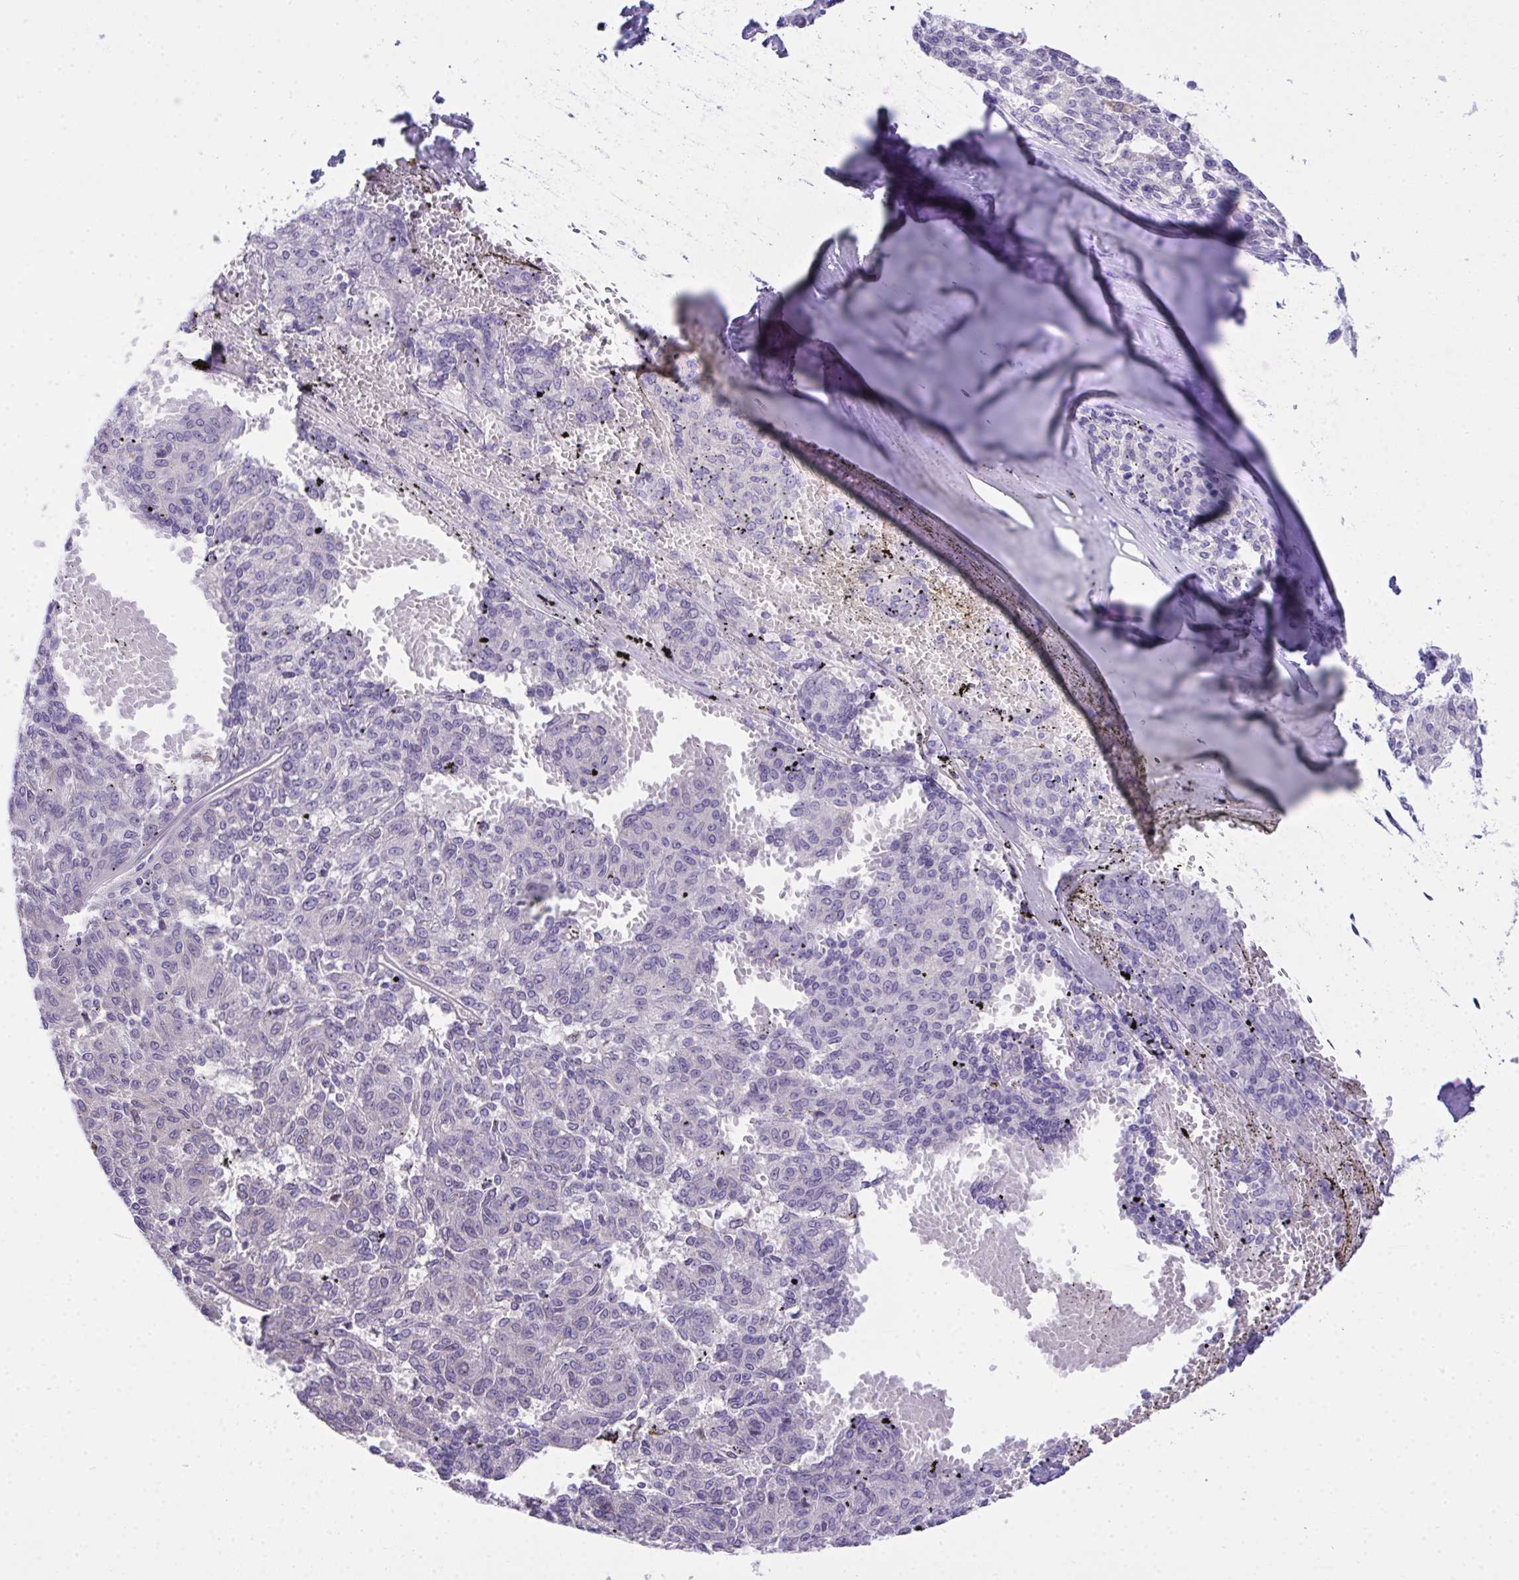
{"staining": {"intensity": "negative", "quantity": "none", "location": "none"}, "tissue": "melanoma", "cell_type": "Tumor cells", "image_type": "cancer", "snomed": [{"axis": "morphology", "description": "Malignant melanoma, NOS"}, {"axis": "topography", "description": "Skin"}], "caption": "A micrograph of human malignant melanoma is negative for staining in tumor cells.", "gene": "TMCO5A", "patient": {"sex": "female", "age": 72}}